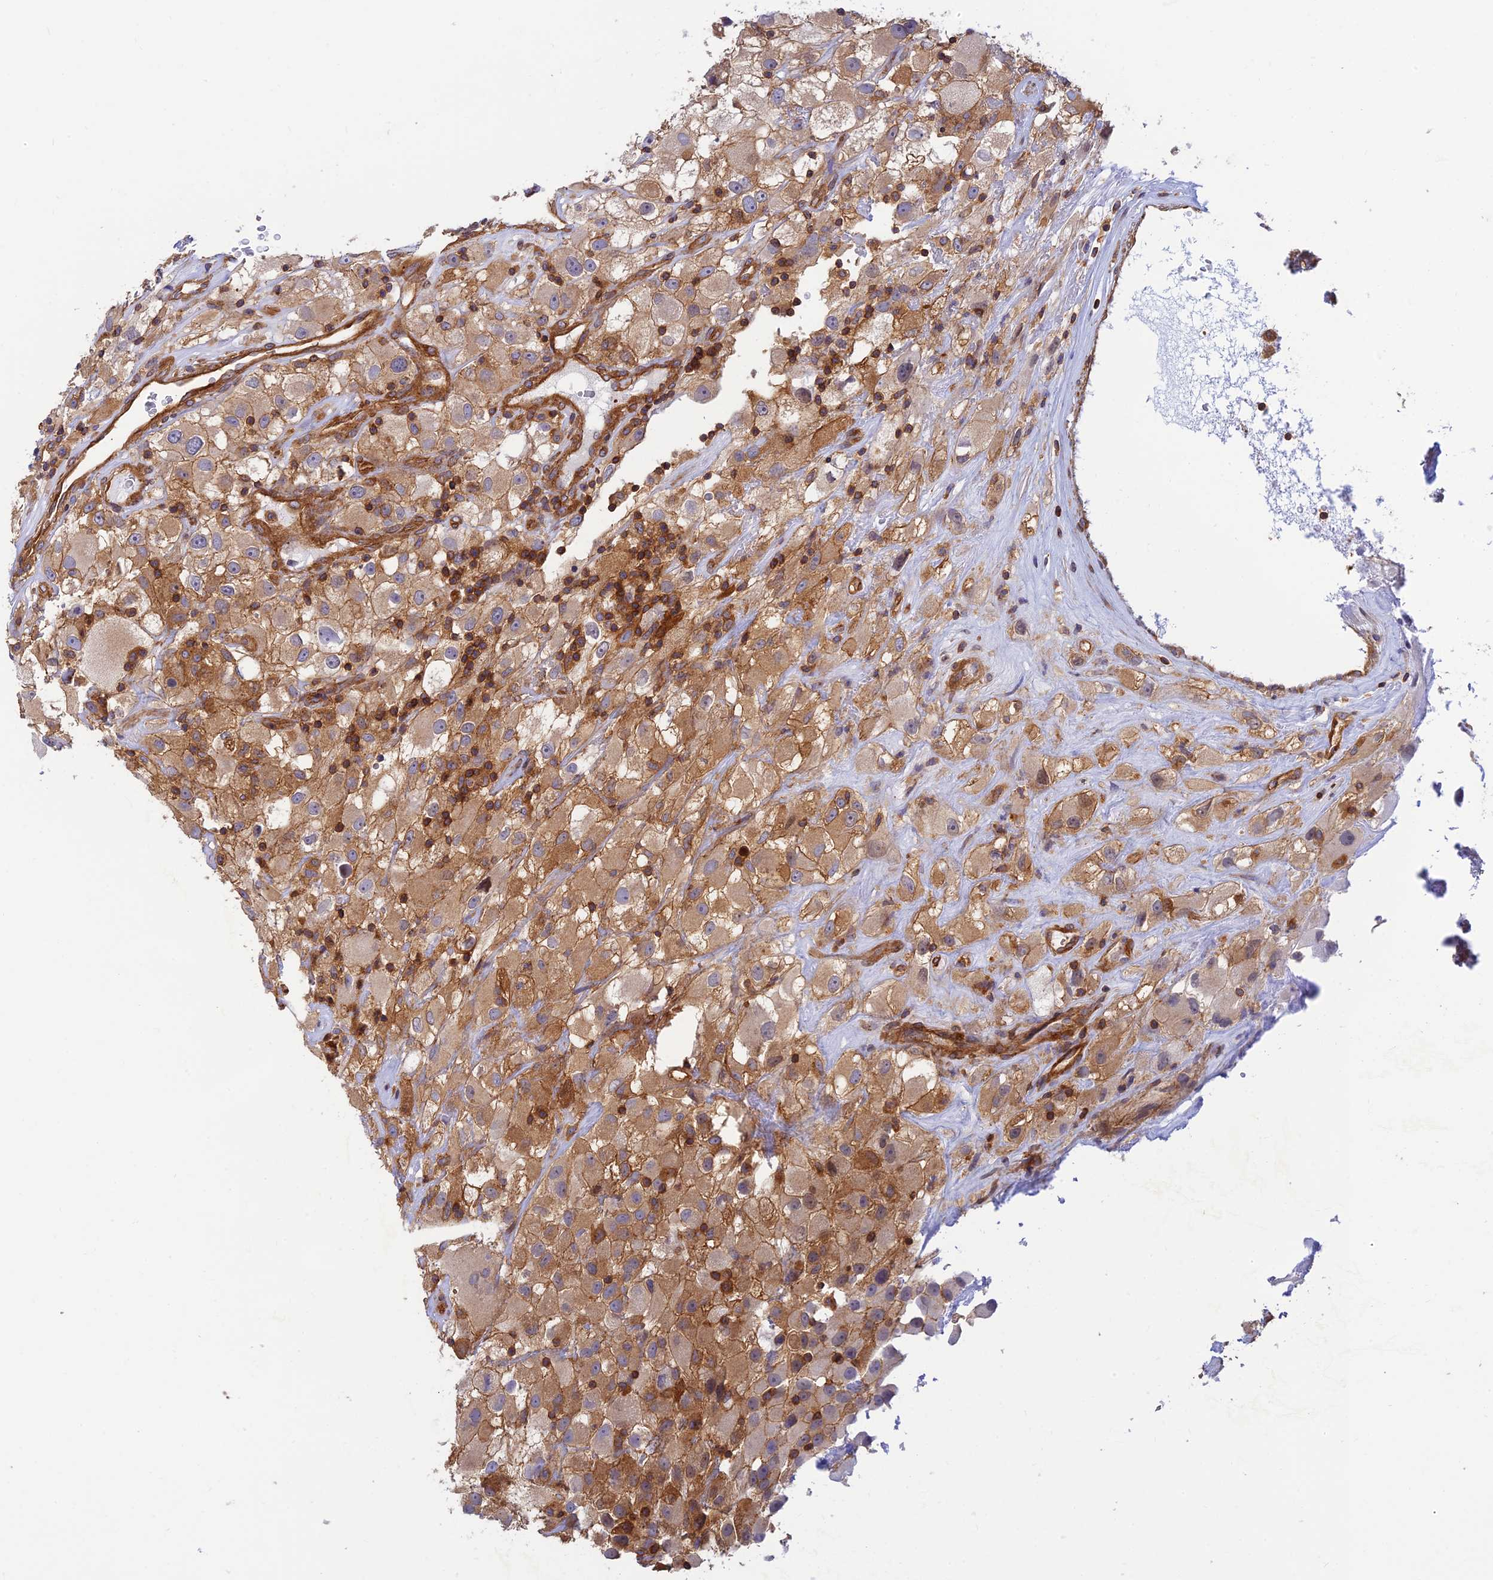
{"staining": {"intensity": "weak", "quantity": ">75%", "location": "cytoplasmic/membranous"}, "tissue": "renal cancer", "cell_type": "Tumor cells", "image_type": "cancer", "snomed": [{"axis": "morphology", "description": "Adenocarcinoma, NOS"}, {"axis": "topography", "description": "Kidney"}], "caption": "IHC of human renal adenocarcinoma exhibits low levels of weak cytoplasmic/membranous expression in approximately >75% of tumor cells.", "gene": "PPP1R12C", "patient": {"sex": "female", "age": 52}}